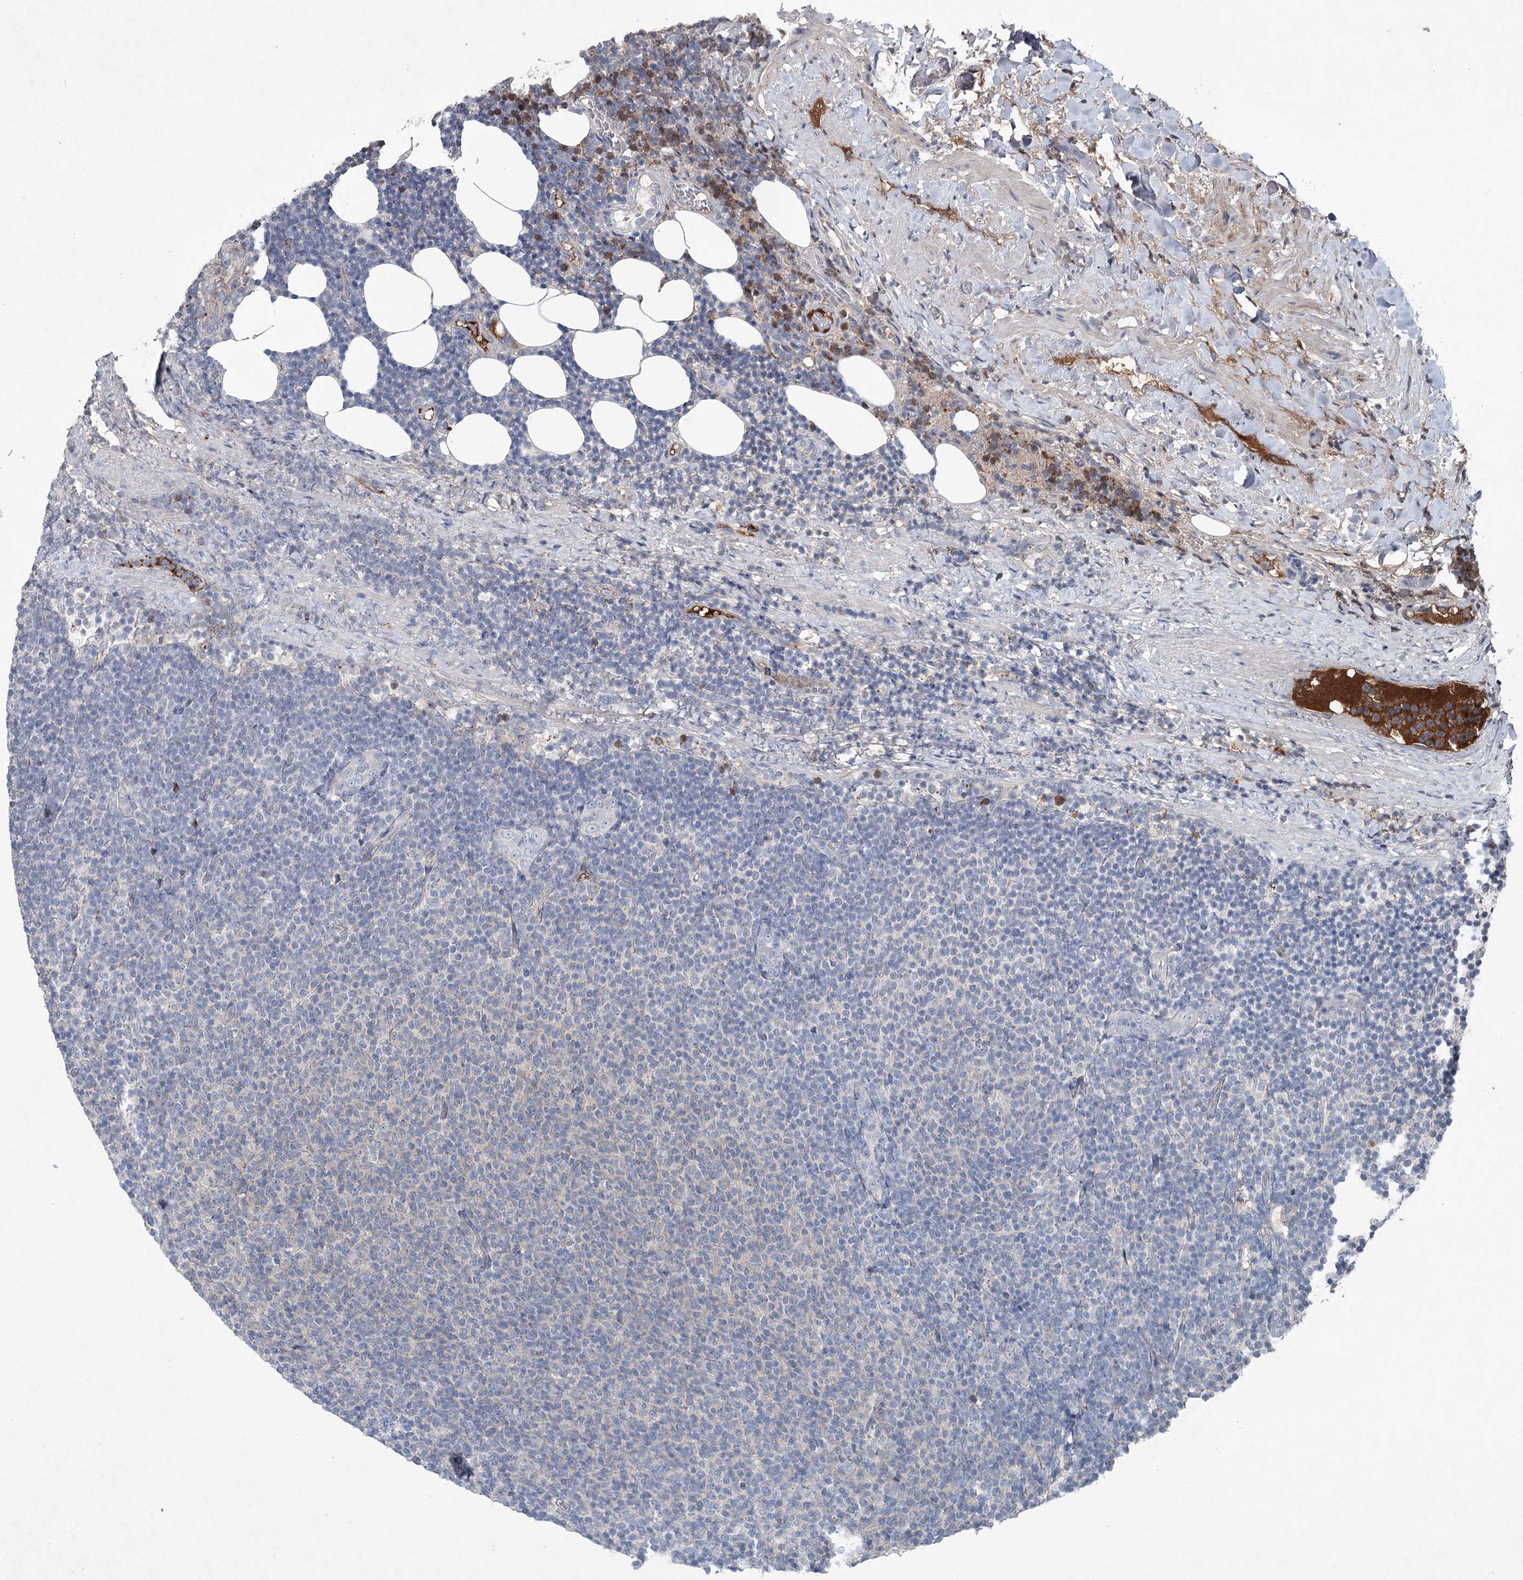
{"staining": {"intensity": "negative", "quantity": "none", "location": "none"}, "tissue": "lymphoma", "cell_type": "Tumor cells", "image_type": "cancer", "snomed": [{"axis": "morphology", "description": "Malignant lymphoma, non-Hodgkin's type, Low grade"}, {"axis": "topography", "description": "Lymph node"}], "caption": "Immunohistochemistry of human lymphoma demonstrates no positivity in tumor cells. (DAB (3,3'-diaminobenzidine) IHC with hematoxylin counter stain).", "gene": "PGLYRP2", "patient": {"sex": "male", "age": 66}}